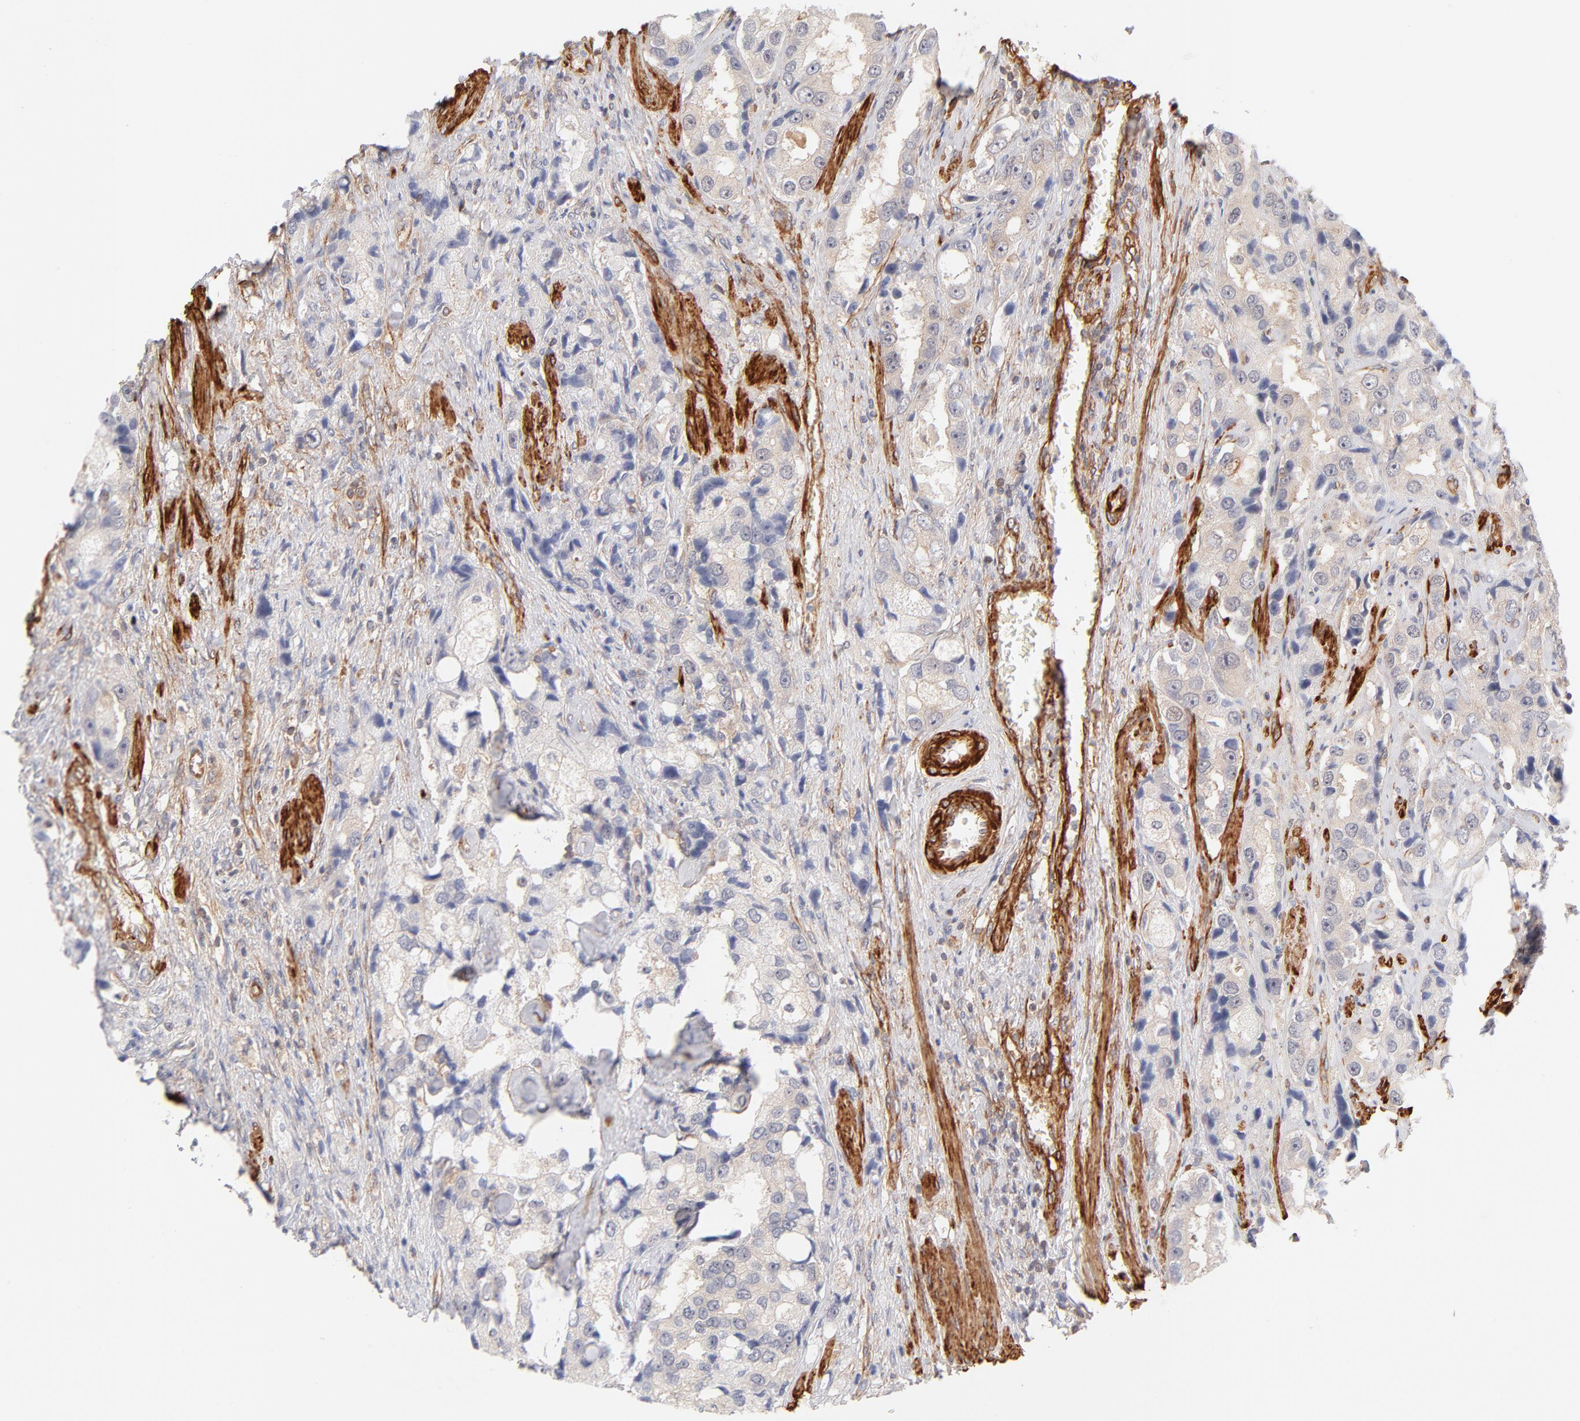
{"staining": {"intensity": "negative", "quantity": "none", "location": "none"}, "tissue": "prostate cancer", "cell_type": "Tumor cells", "image_type": "cancer", "snomed": [{"axis": "morphology", "description": "Adenocarcinoma, High grade"}, {"axis": "topography", "description": "Prostate"}], "caption": "Immunohistochemistry (IHC) of human prostate high-grade adenocarcinoma reveals no expression in tumor cells.", "gene": "LDLRAP1", "patient": {"sex": "male", "age": 63}}